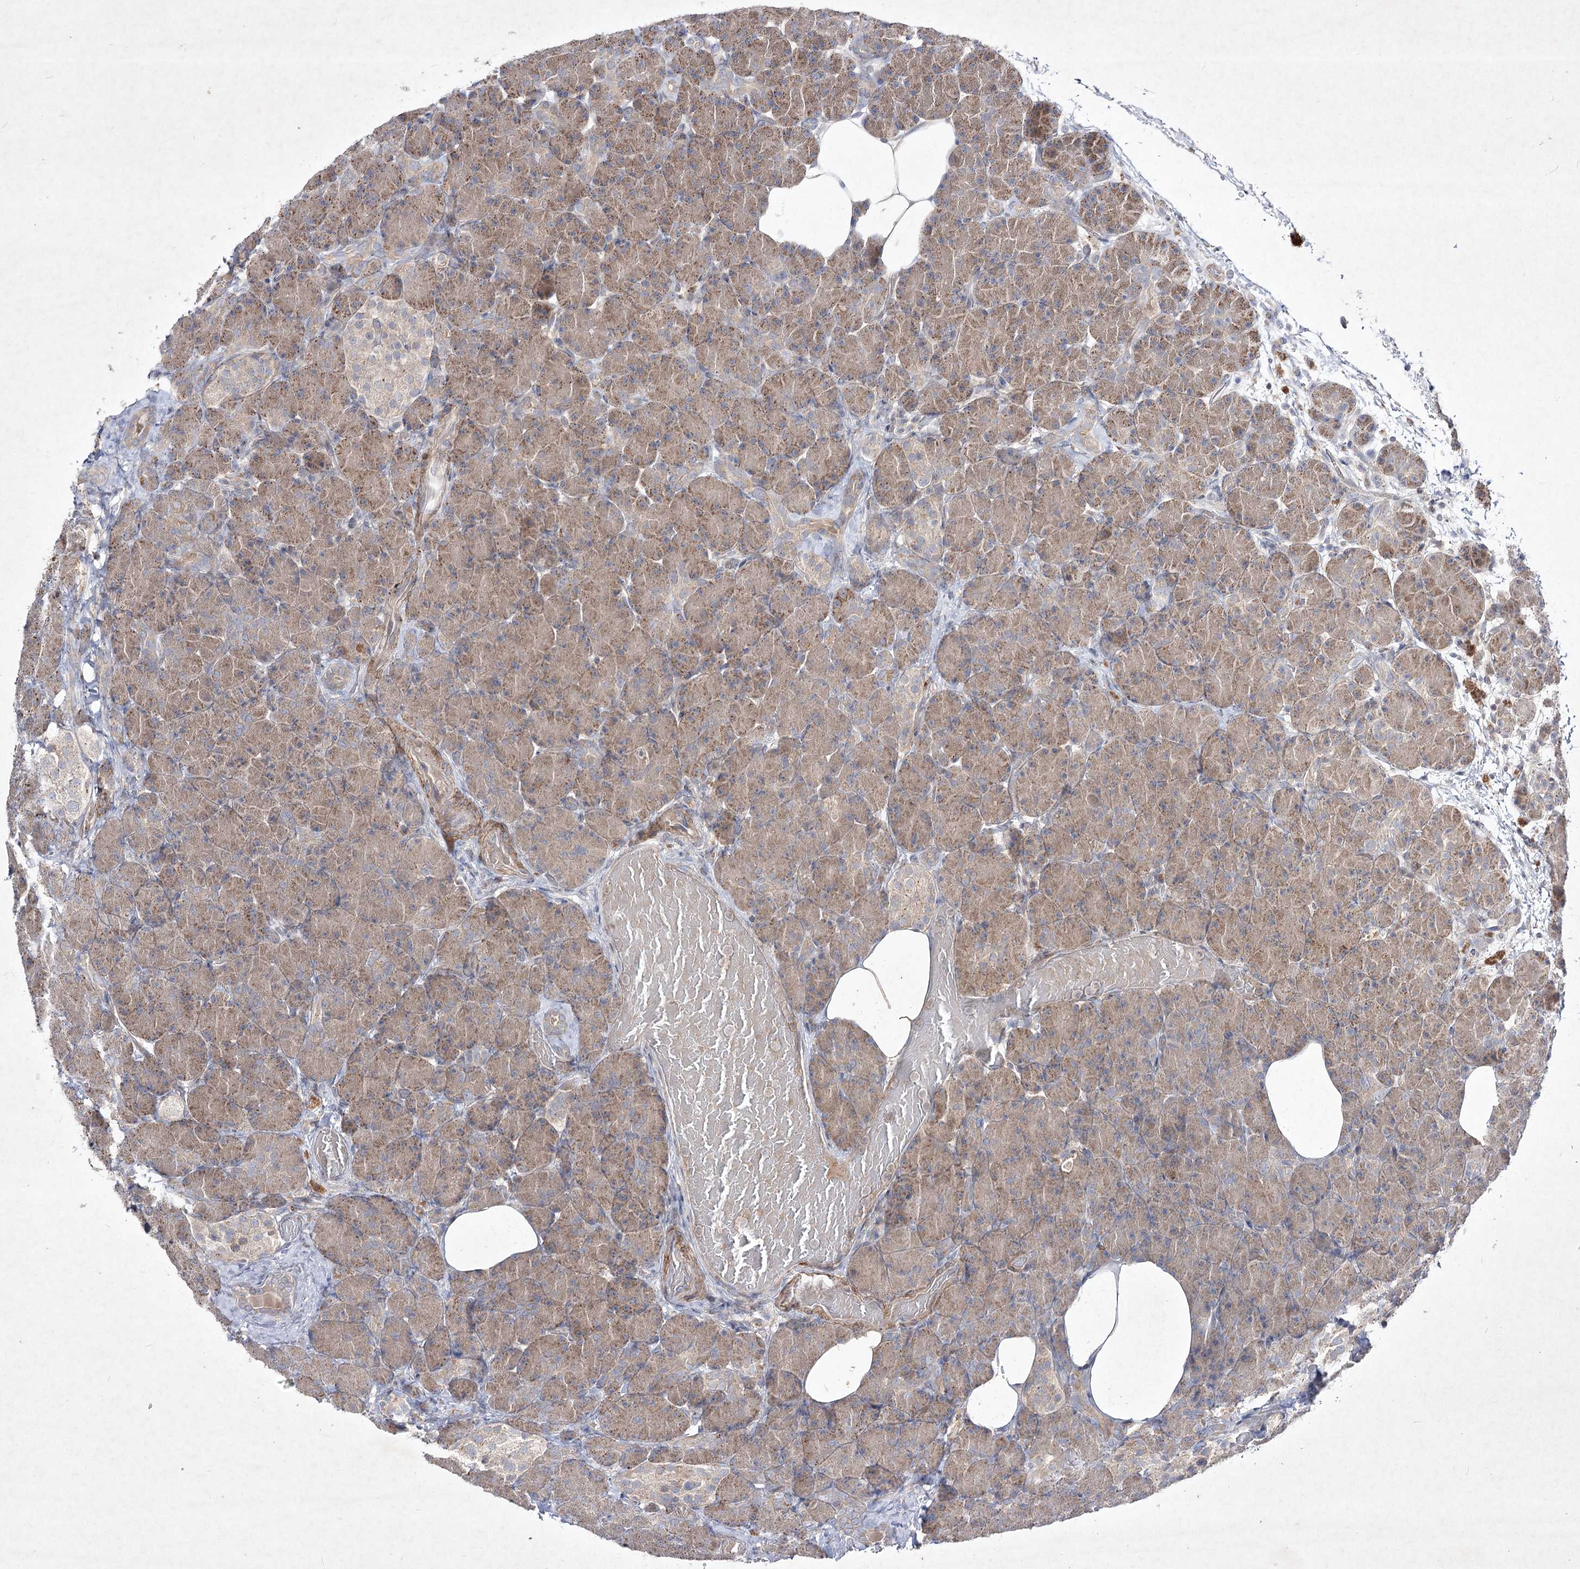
{"staining": {"intensity": "moderate", "quantity": ">75%", "location": "cytoplasmic/membranous"}, "tissue": "pancreas", "cell_type": "Exocrine glandular cells", "image_type": "normal", "snomed": [{"axis": "morphology", "description": "Normal tissue, NOS"}, {"axis": "topography", "description": "Pancreas"}], "caption": "Protein expression analysis of benign human pancreas reveals moderate cytoplasmic/membranous positivity in approximately >75% of exocrine glandular cells.", "gene": "CIB2", "patient": {"sex": "female", "age": 43}}